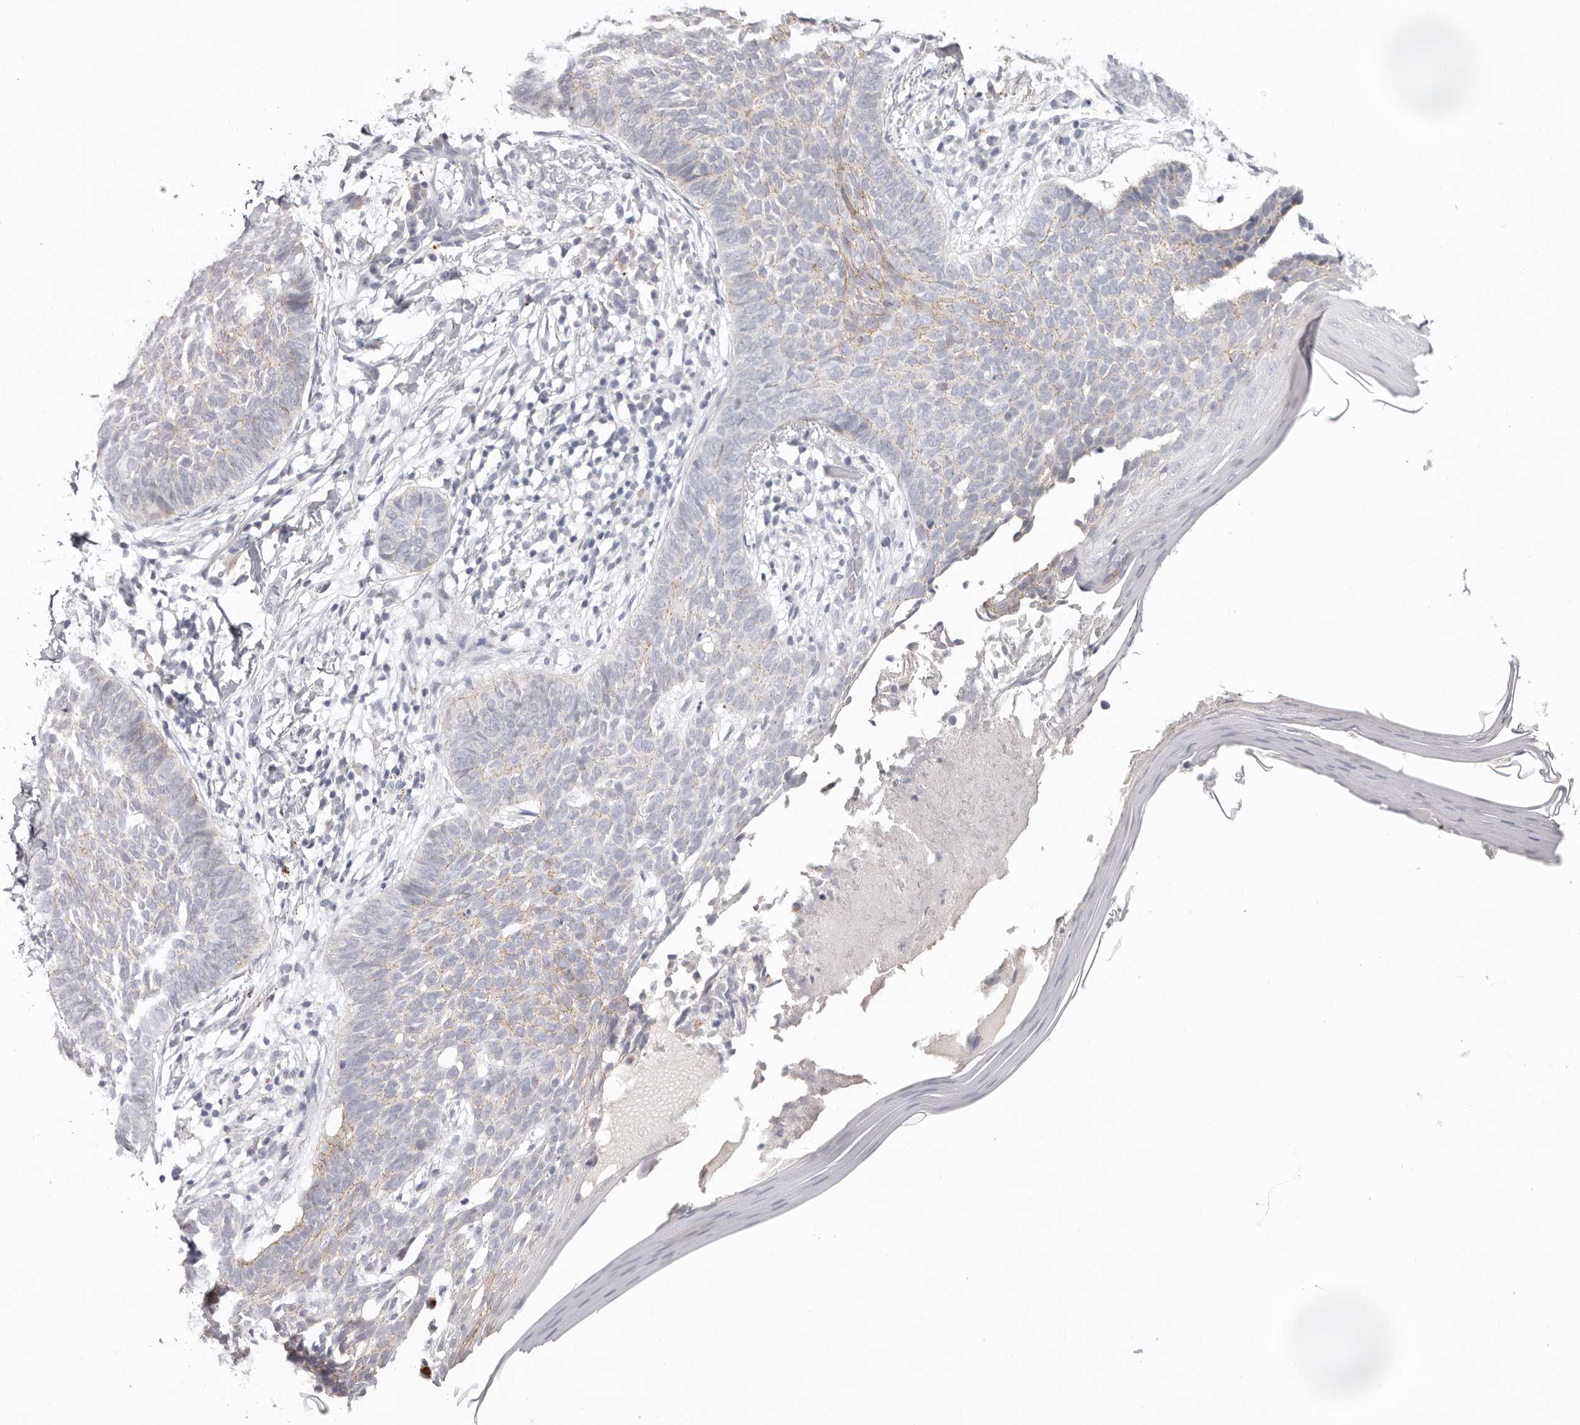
{"staining": {"intensity": "weak", "quantity": "<25%", "location": "cytoplasmic/membranous"}, "tissue": "skin cancer", "cell_type": "Tumor cells", "image_type": "cancer", "snomed": [{"axis": "morphology", "description": "Normal tissue, NOS"}, {"axis": "morphology", "description": "Basal cell carcinoma"}, {"axis": "topography", "description": "Skin"}], "caption": "Protein analysis of basal cell carcinoma (skin) displays no significant expression in tumor cells. (Brightfield microscopy of DAB (3,3'-diaminobenzidine) immunohistochemistry at high magnification).", "gene": "PCDHB6", "patient": {"sex": "male", "age": 50}}